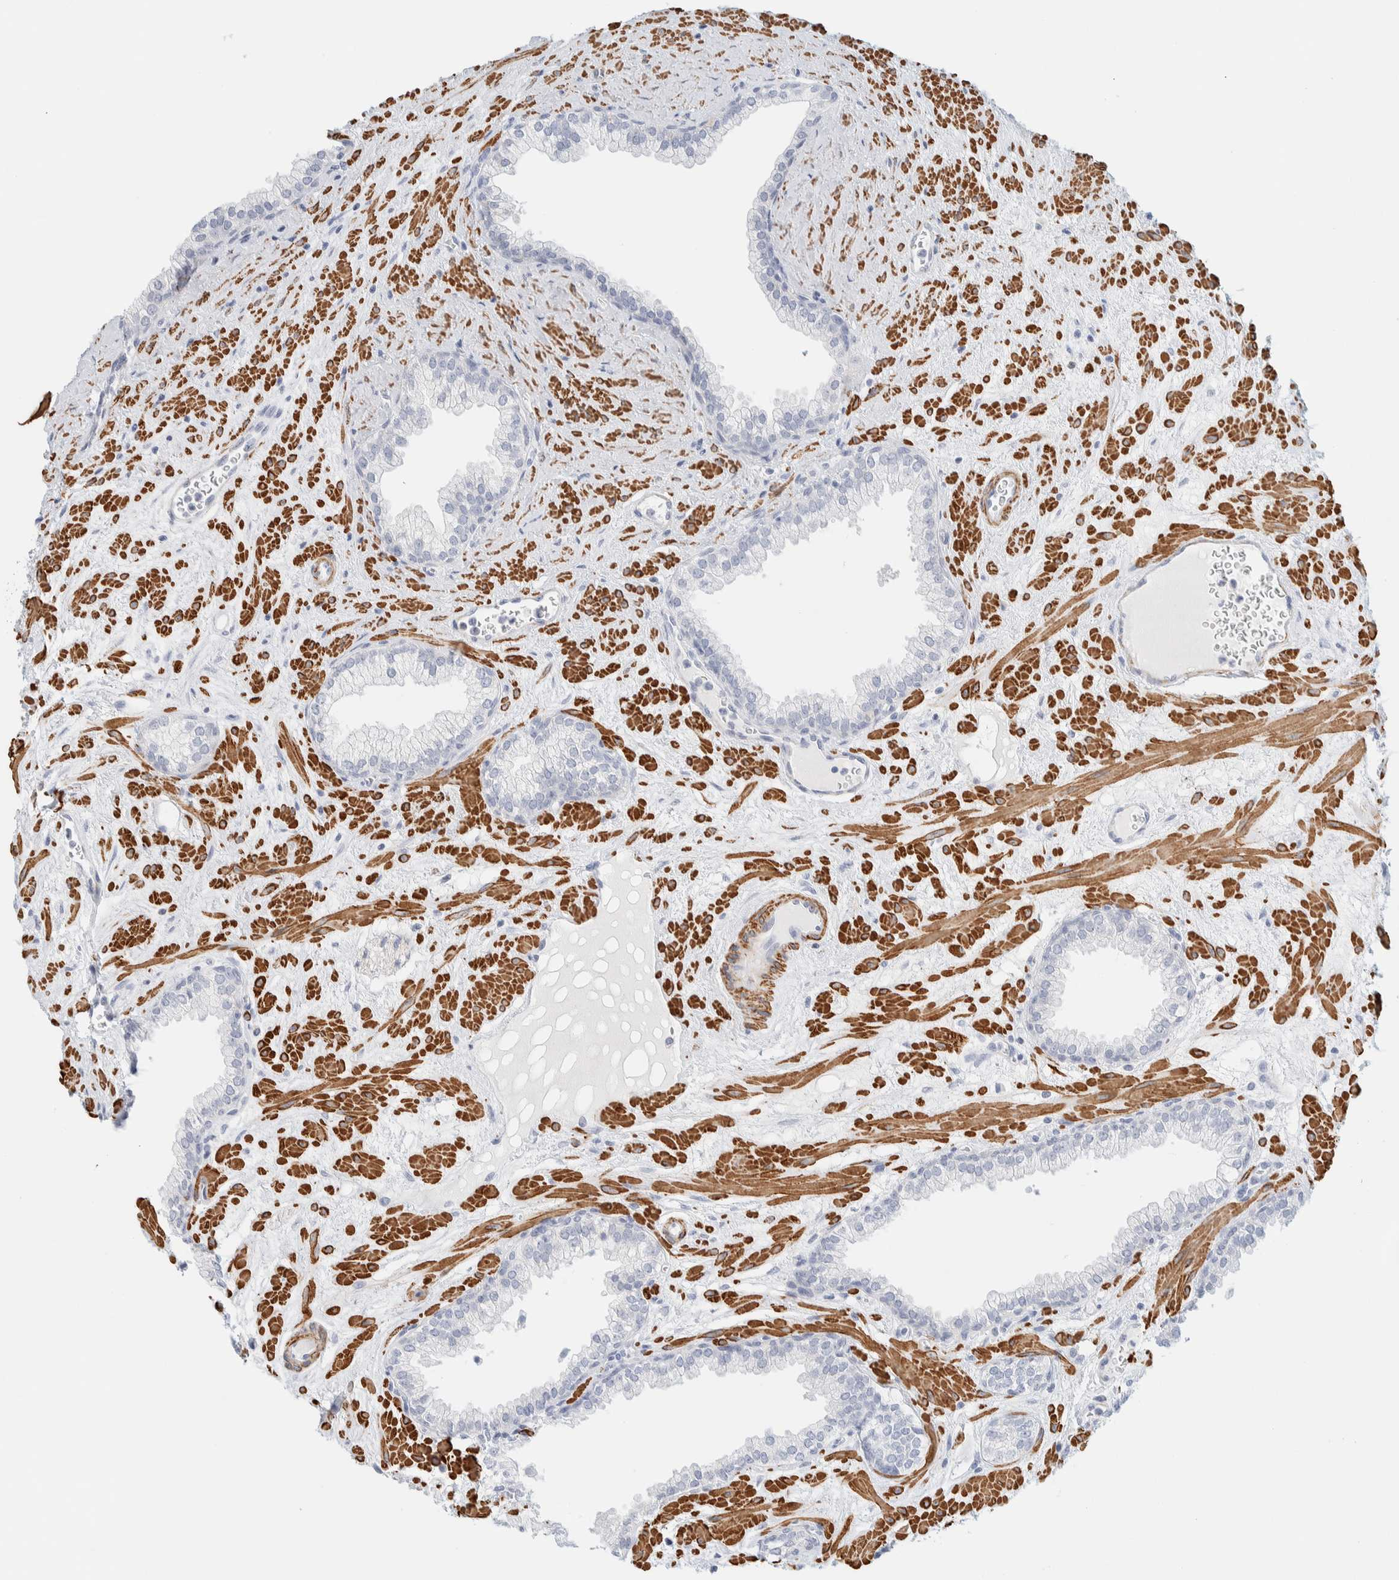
{"staining": {"intensity": "negative", "quantity": "none", "location": "none"}, "tissue": "prostate", "cell_type": "Glandular cells", "image_type": "normal", "snomed": [{"axis": "morphology", "description": "Normal tissue, NOS"}, {"axis": "morphology", "description": "Urothelial carcinoma, Low grade"}, {"axis": "topography", "description": "Urinary bladder"}, {"axis": "topography", "description": "Prostate"}], "caption": "Immunohistochemical staining of benign prostate displays no significant staining in glandular cells.", "gene": "AFMID", "patient": {"sex": "male", "age": 60}}